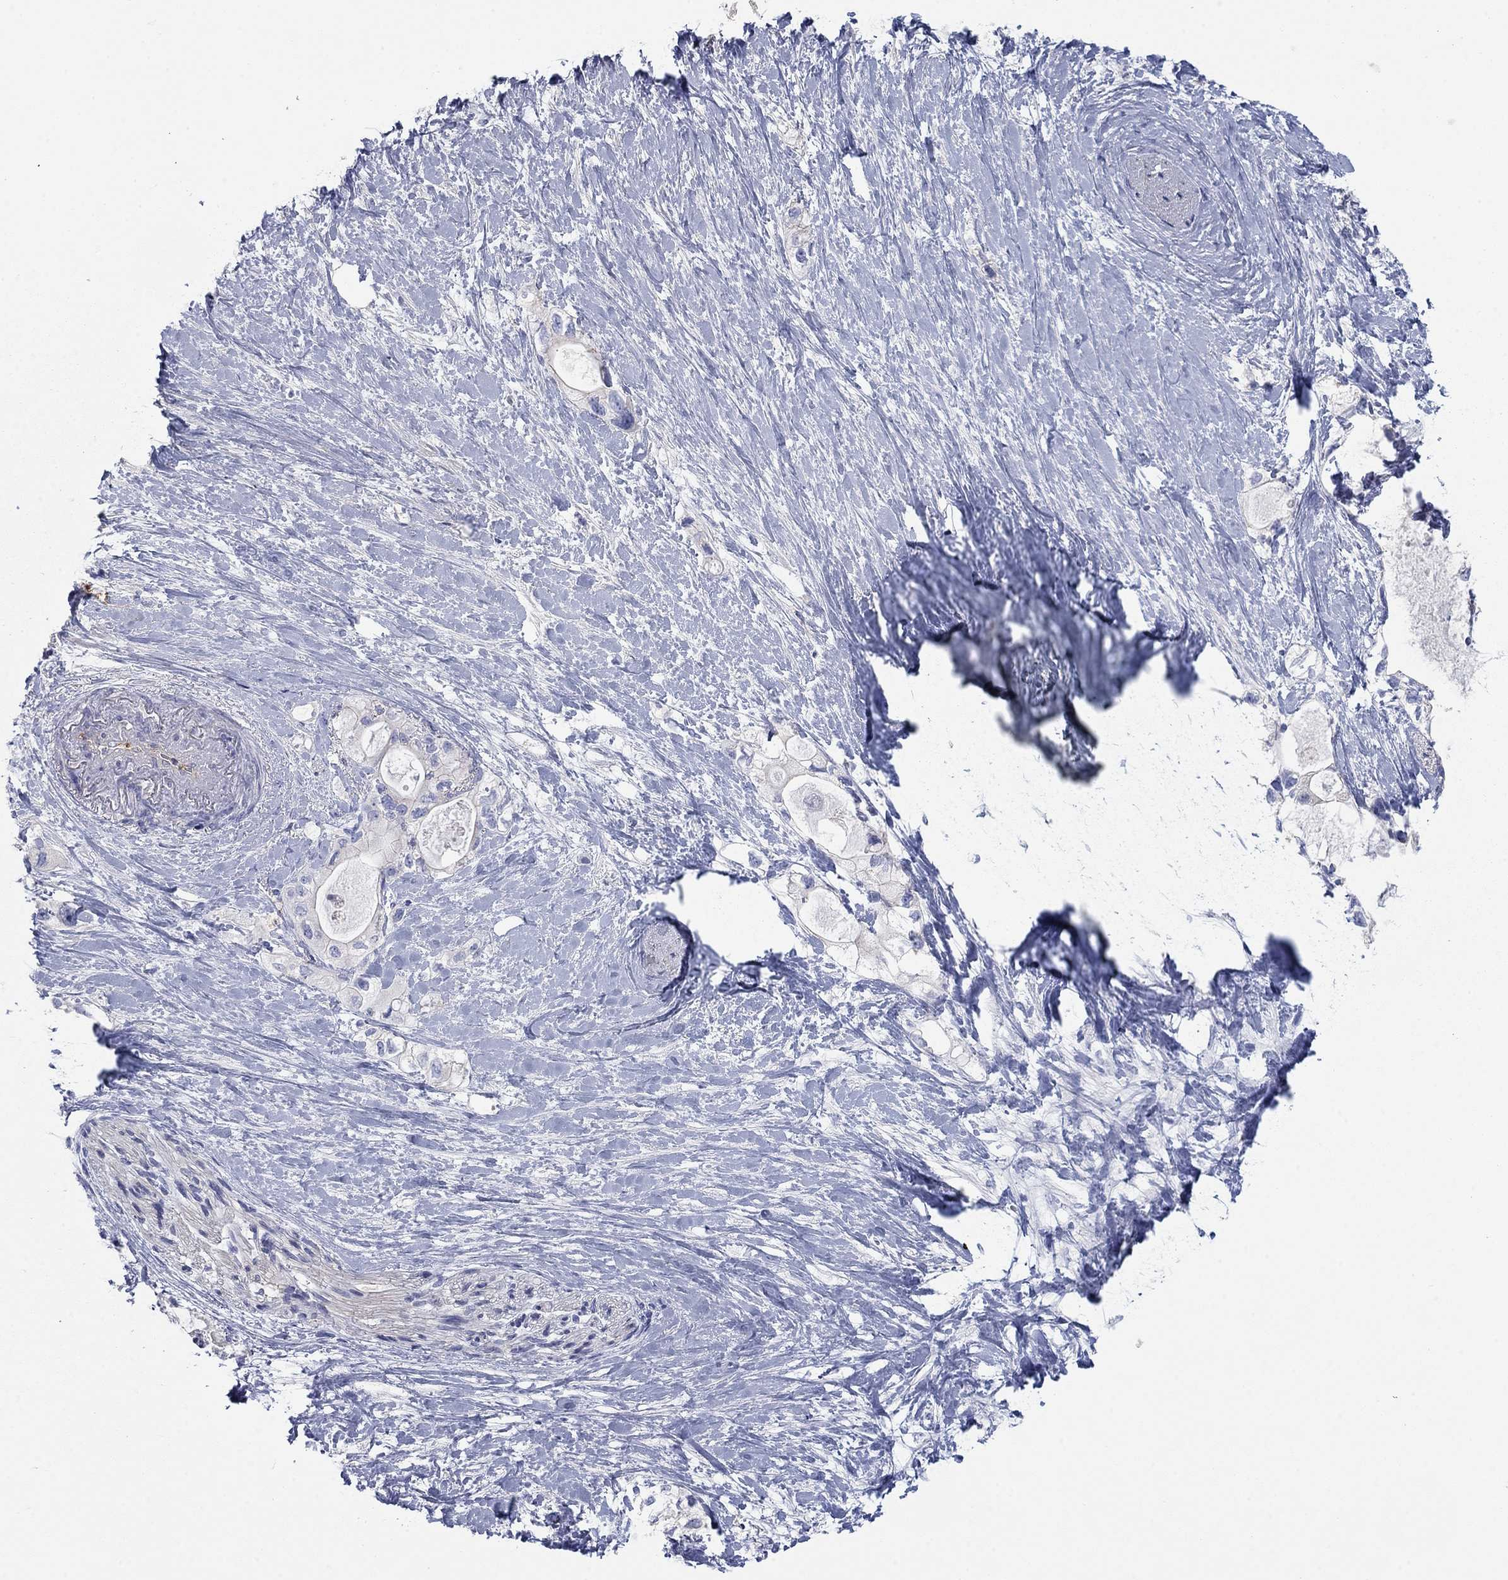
{"staining": {"intensity": "negative", "quantity": "none", "location": "none"}, "tissue": "pancreatic cancer", "cell_type": "Tumor cells", "image_type": "cancer", "snomed": [{"axis": "morphology", "description": "Adenocarcinoma, NOS"}, {"axis": "topography", "description": "Pancreas"}], "caption": "Image shows no significant protein positivity in tumor cells of pancreatic adenocarcinoma. (Stains: DAB immunohistochemistry with hematoxylin counter stain, Microscopy: brightfield microscopy at high magnification).", "gene": "APOC3", "patient": {"sex": "female", "age": 56}}